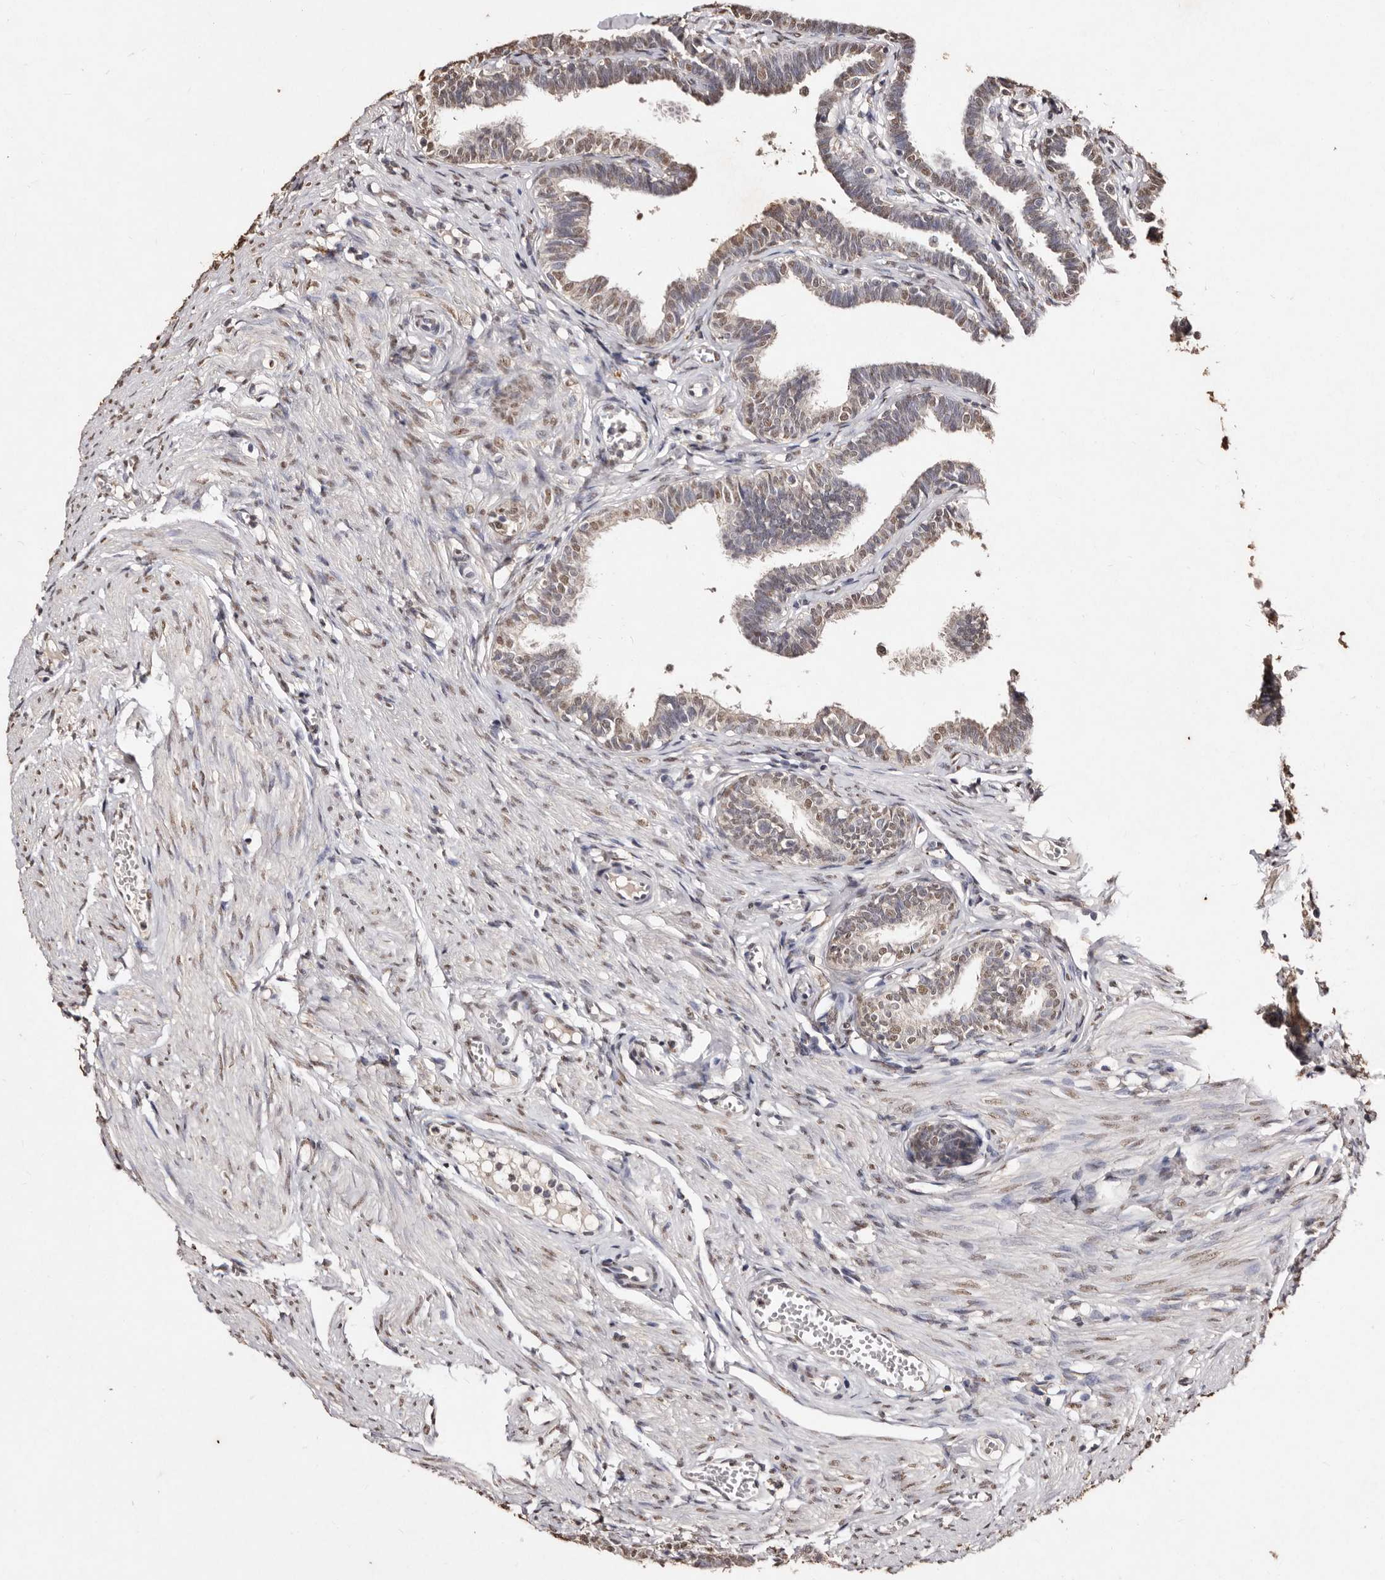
{"staining": {"intensity": "moderate", "quantity": "25%-75%", "location": "nuclear"}, "tissue": "fallopian tube", "cell_type": "Glandular cells", "image_type": "normal", "snomed": [{"axis": "morphology", "description": "Normal tissue, NOS"}, {"axis": "topography", "description": "Fallopian tube"}, {"axis": "topography", "description": "Ovary"}], "caption": "The histopathology image shows staining of unremarkable fallopian tube, revealing moderate nuclear protein staining (brown color) within glandular cells.", "gene": "ERBB4", "patient": {"sex": "female", "age": 23}}